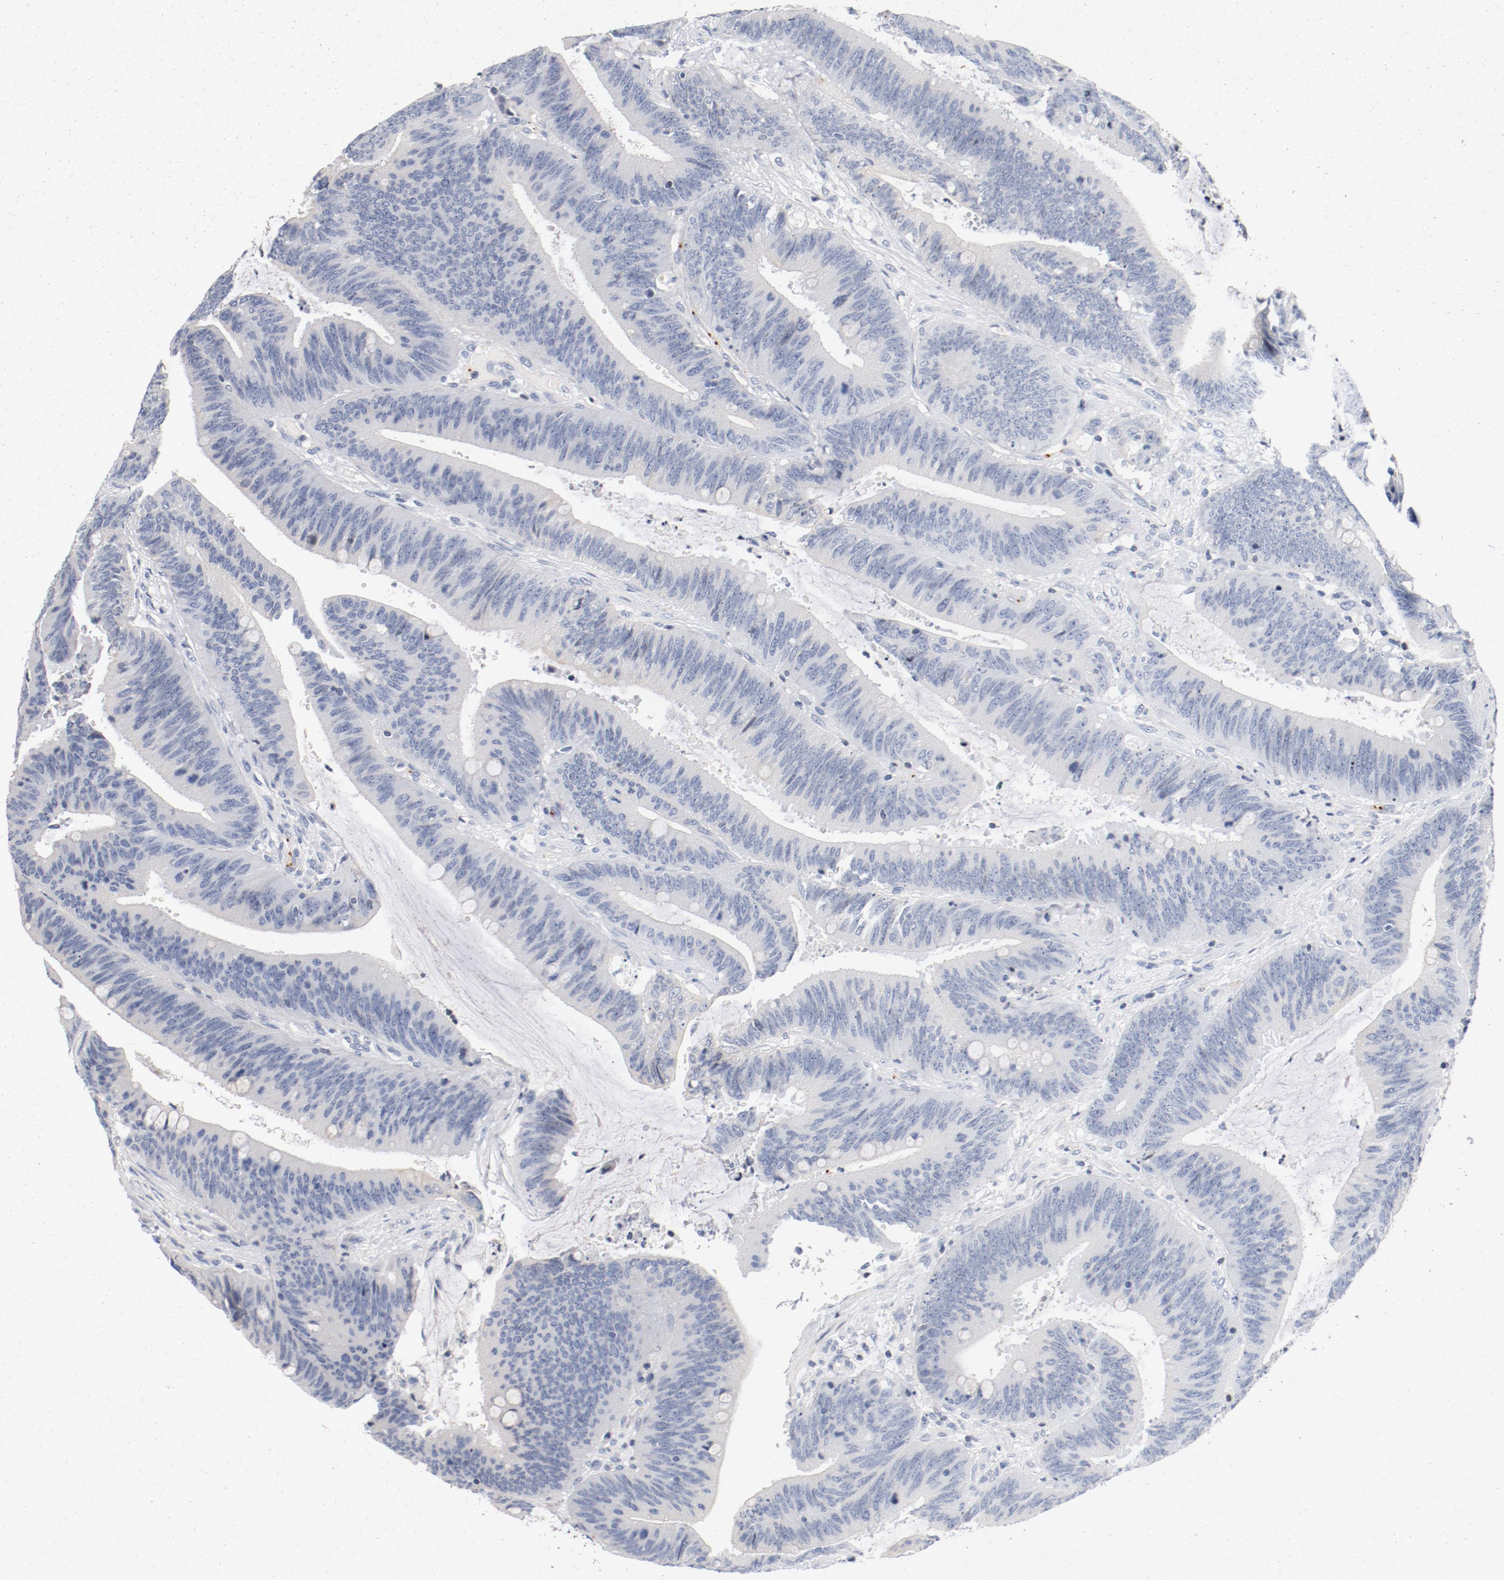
{"staining": {"intensity": "negative", "quantity": "none", "location": "none"}, "tissue": "colorectal cancer", "cell_type": "Tumor cells", "image_type": "cancer", "snomed": [{"axis": "morphology", "description": "Adenocarcinoma, NOS"}, {"axis": "topography", "description": "Rectum"}], "caption": "This photomicrograph is of colorectal cancer stained with IHC to label a protein in brown with the nuclei are counter-stained blue. There is no expression in tumor cells.", "gene": "PIM1", "patient": {"sex": "female", "age": 66}}